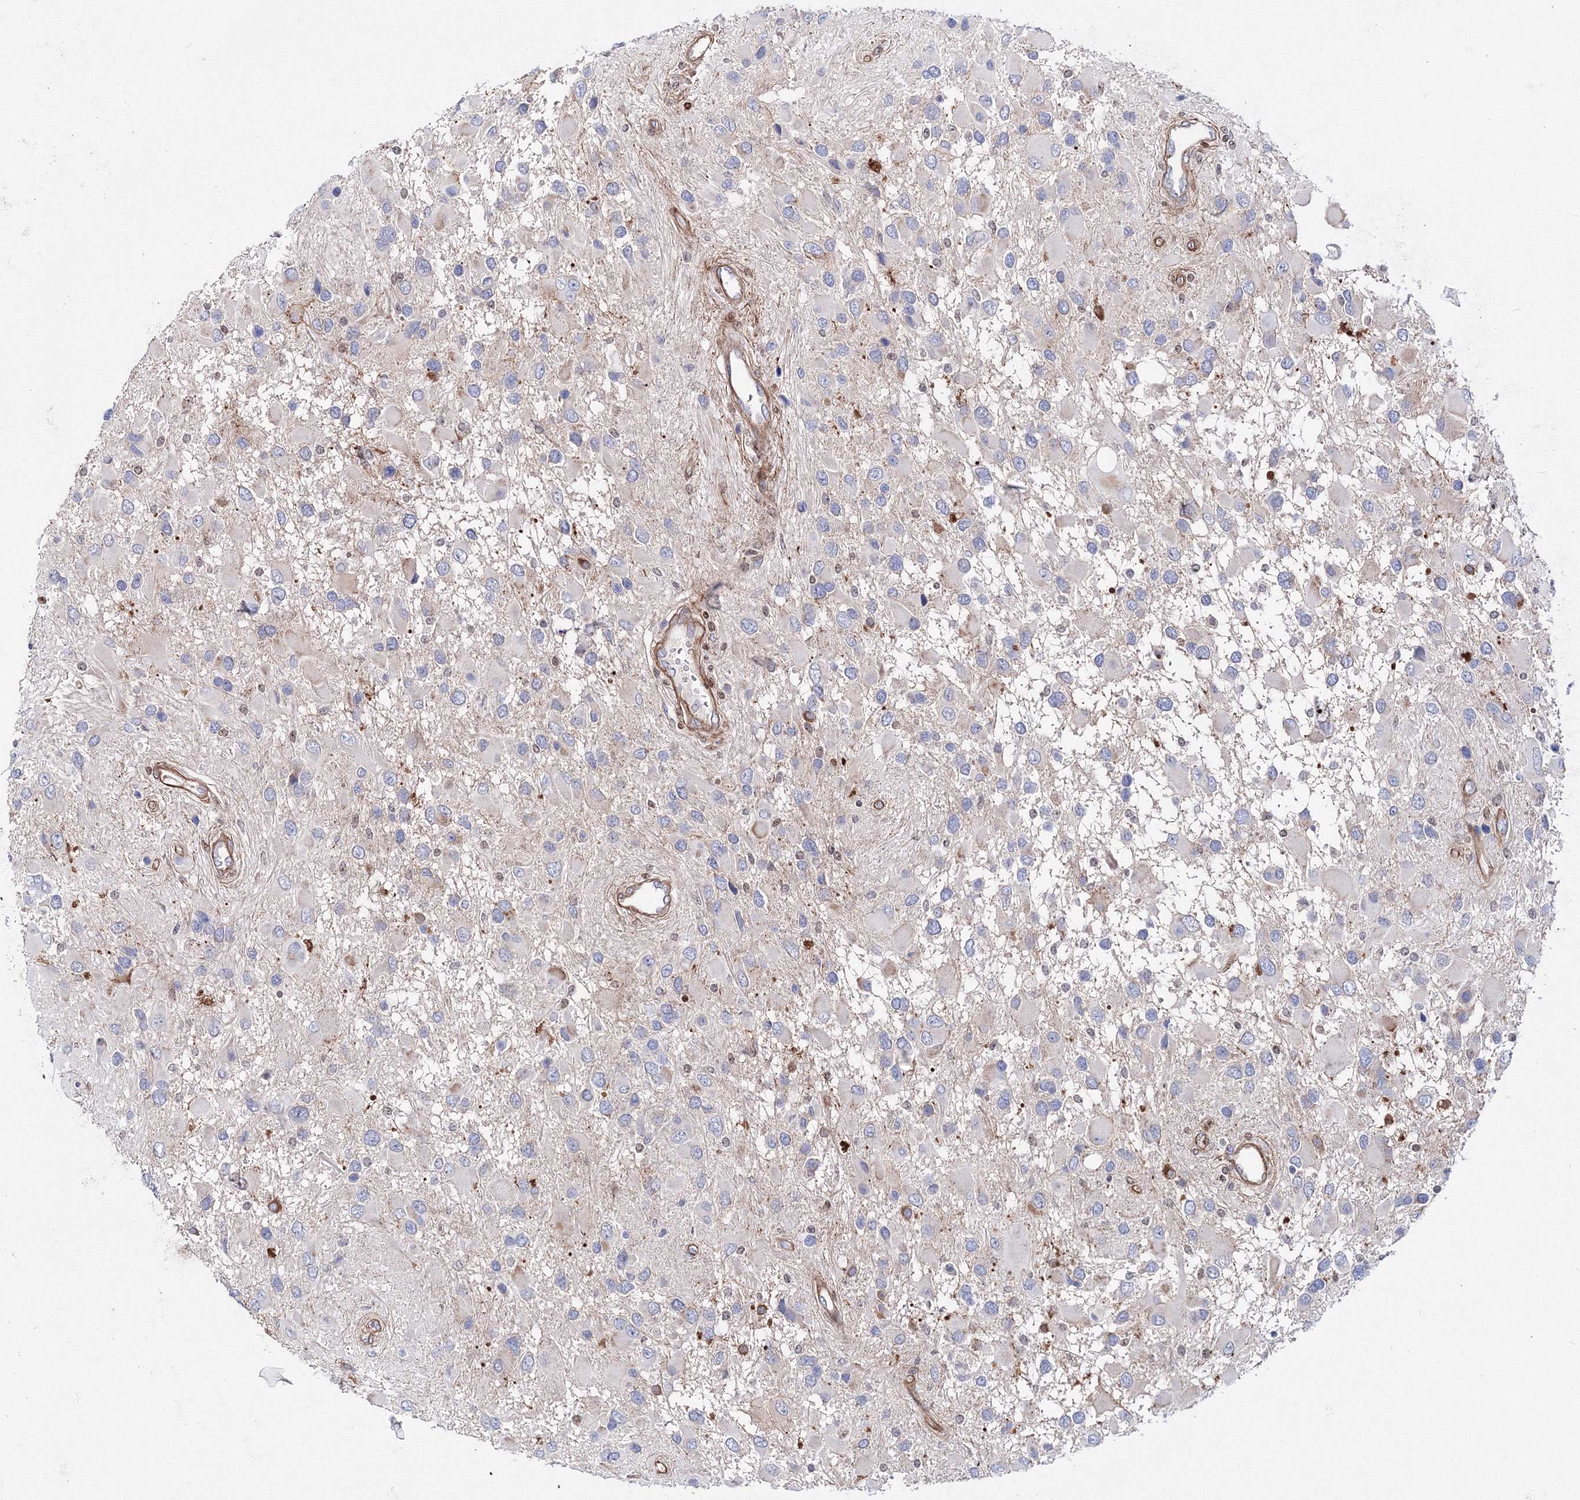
{"staining": {"intensity": "negative", "quantity": "none", "location": "none"}, "tissue": "glioma", "cell_type": "Tumor cells", "image_type": "cancer", "snomed": [{"axis": "morphology", "description": "Glioma, malignant, High grade"}, {"axis": "topography", "description": "Brain"}], "caption": "Glioma was stained to show a protein in brown. There is no significant expression in tumor cells. The staining was performed using DAB (3,3'-diaminobenzidine) to visualize the protein expression in brown, while the nuclei were stained in blue with hematoxylin (Magnification: 20x).", "gene": "C11orf52", "patient": {"sex": "male", "age": 53}}